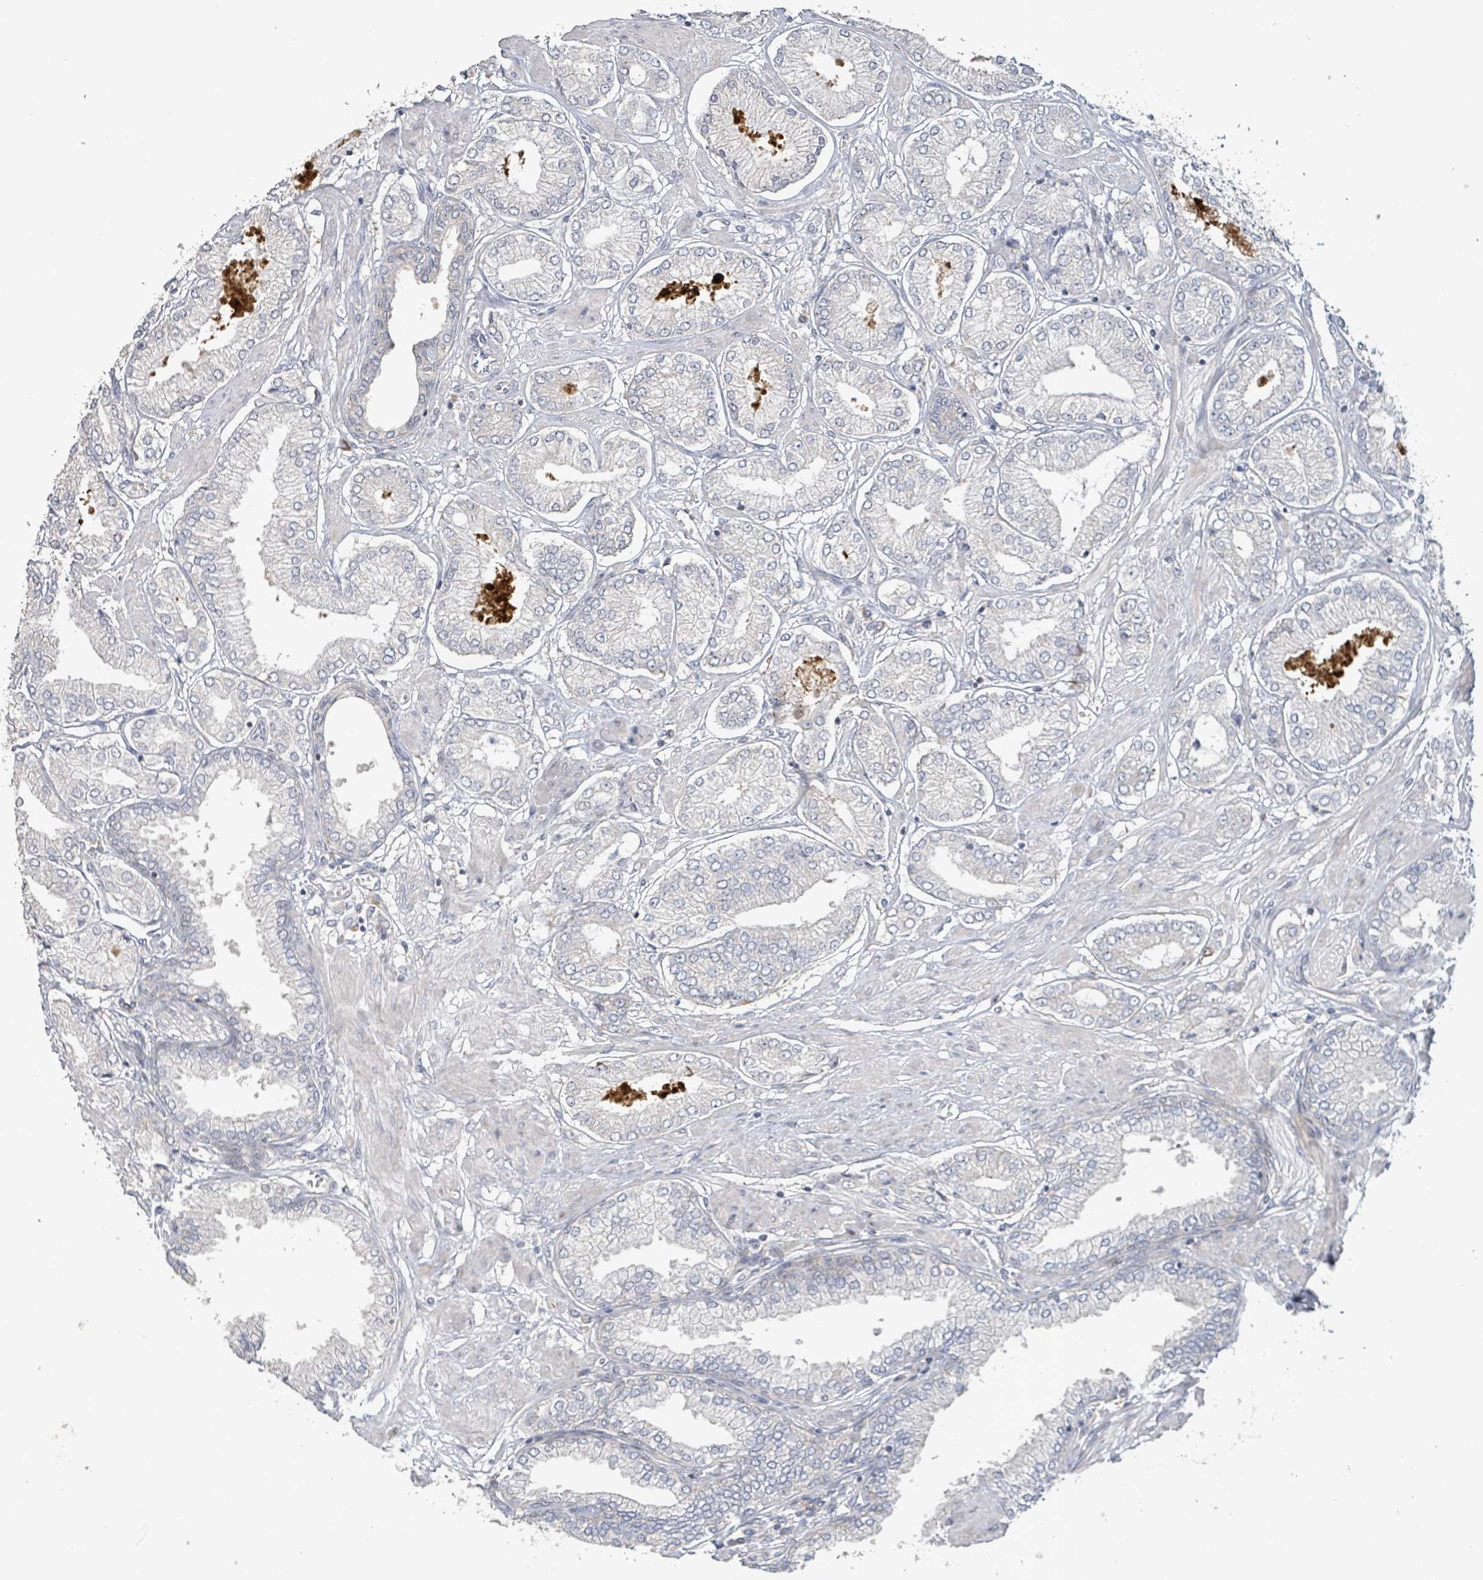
{"staining": {"intensity": "negative", "quantity": "none", "location": "none"}, "tissue": "prostate cancer", "cell_type": "Tumor cells", "image_type": "cancer", "snomed": [{"axis": "morphology", "description": "Adenocarcinoma, High grade"}, {"axis": "topography", "description": "Prostate and seminal vesicle, NOS"}], "caption": "Tumor cells are negative for brown protein staining in prostate cancer.", "gene": "LILRA4", "patient": {"sex": "male", "age": 64}}